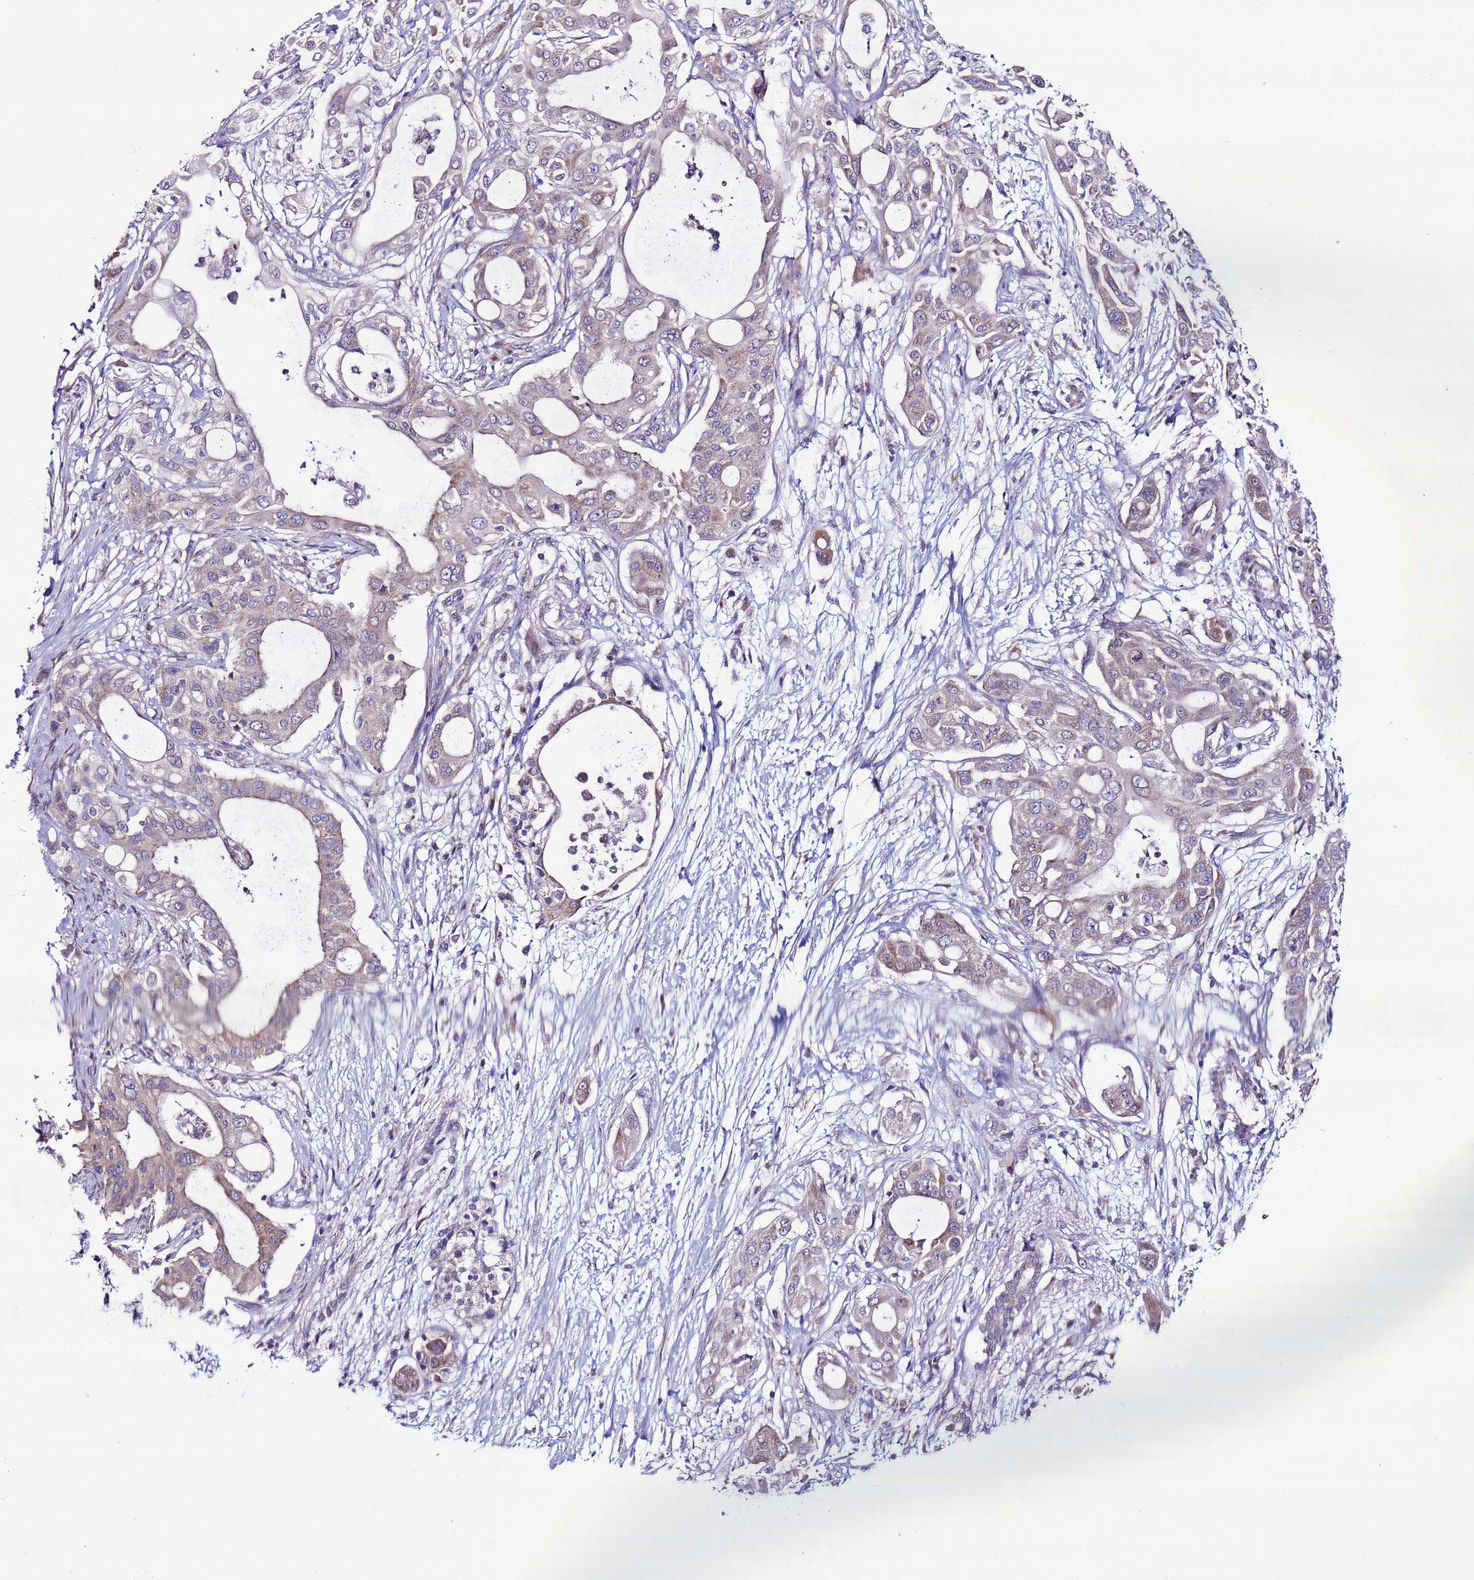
{"staining": {"intensity": "moderate", "quantity": ">75%", "location": "cytoplasmic/membranous"}, "tissue": "pancreatic cancer", "cell_type": "Tumor cells", "image_type": "cancer", "snomed": [{"axis": "morphology", "description": "Adenocarcinoma, NOS"}, {"axis": "topography", "description": "Pancreas"}], "caption": "This is a micrograph of immunohistochemistry staining of pancreatic adenocarcinoma, which shows moderate expression in the cytoplasmic/membranous of tumor cells.", "gene": "AHI1", "patient": {"sex": "male", "age": 68}}